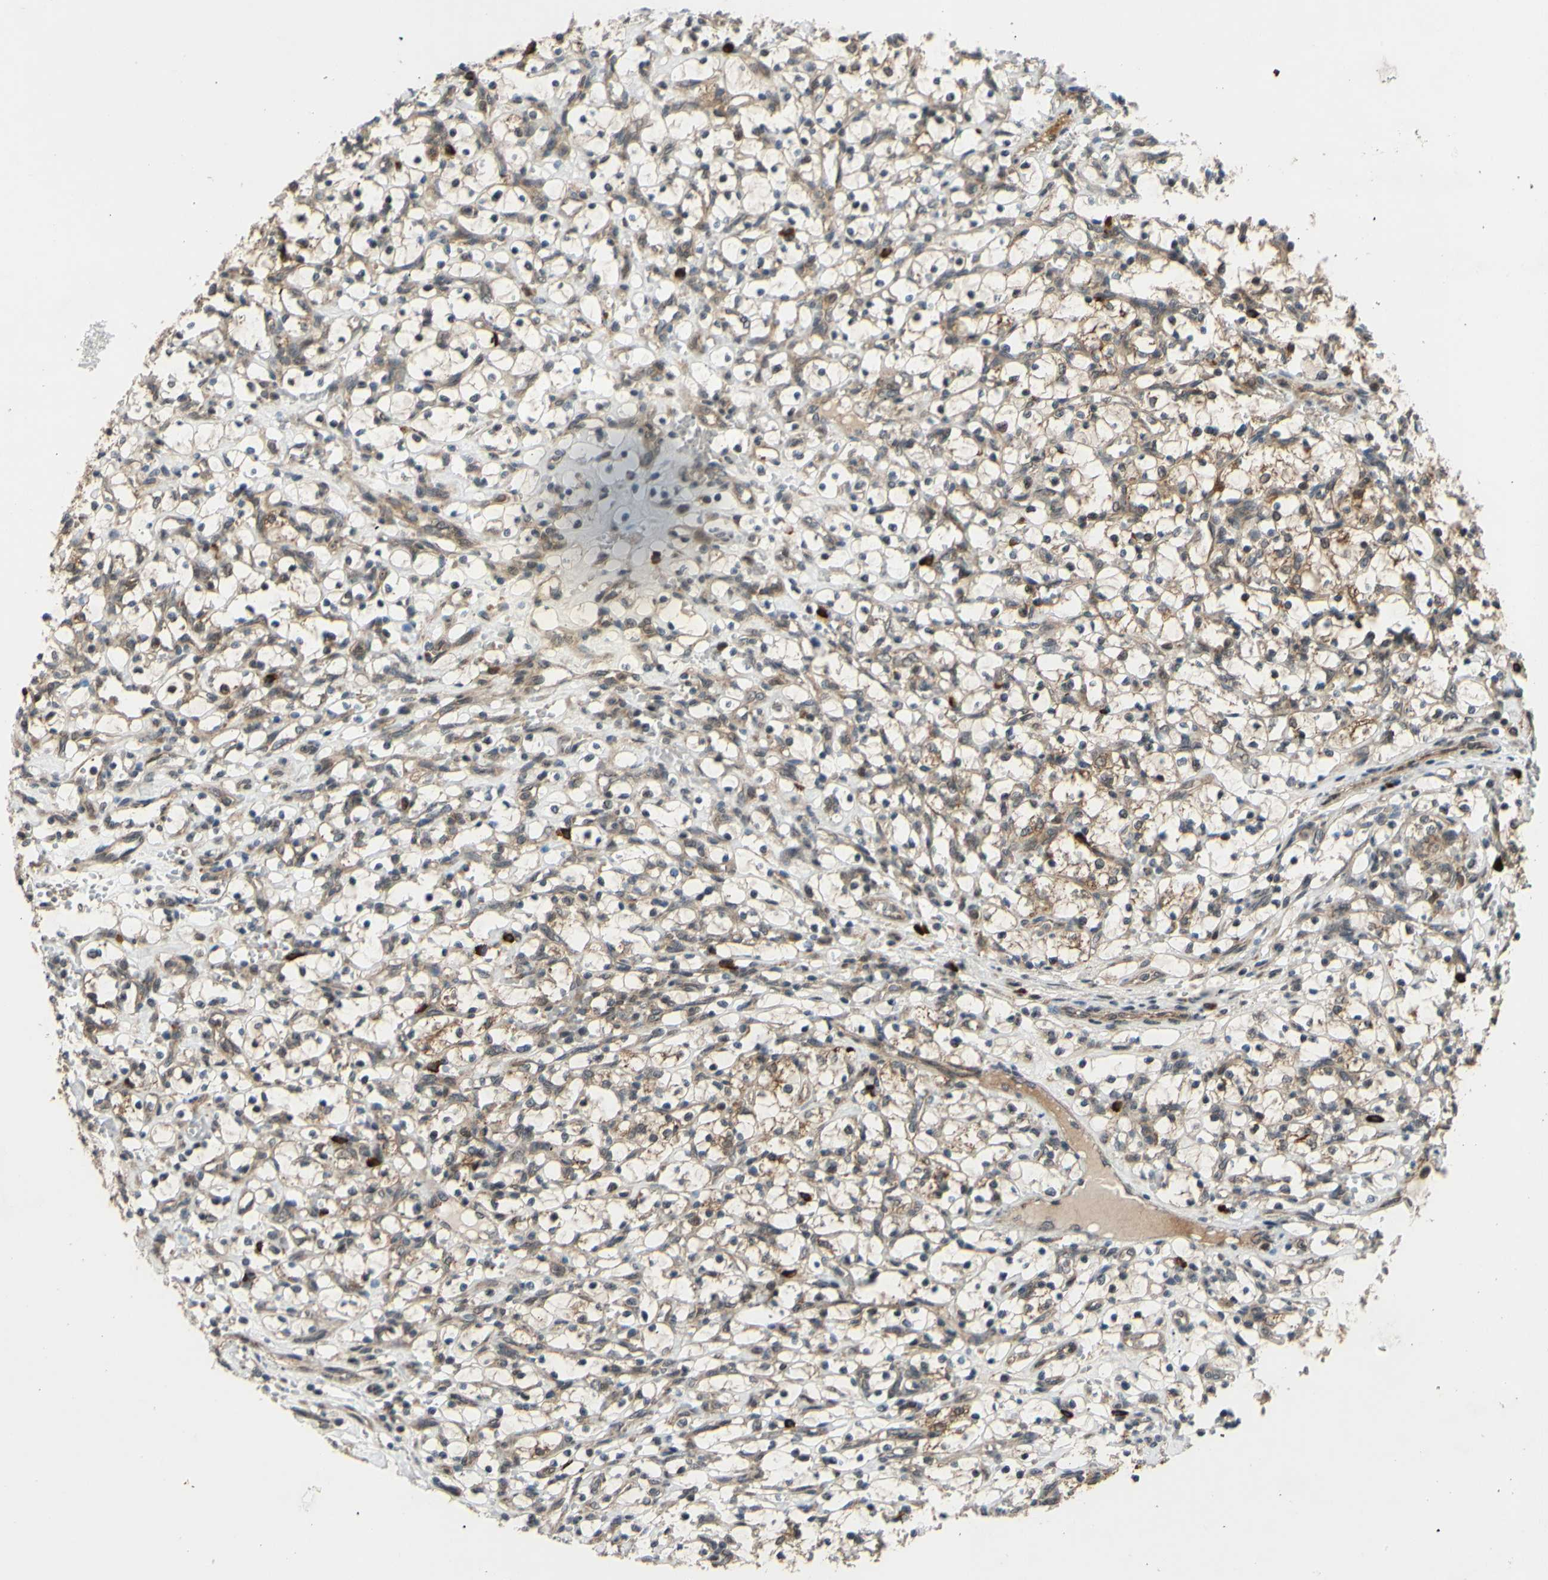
{"staining": {"intensity": "negative", "quantity": "none", "location": "none"}, "tissue": "renal cancer", "cell_type": "Tumor cells", "image_type": "cancer", "snomed": [{"axis": "morphology", "description": "Adenocarcinoma, NOS"}, {"axis": "topography", "description": "Kidney"}], "caption": "High magnification brightfield microscopy of renal adenocarcinoma stained with DAB (3,3'-diaminobenzidine) (brown) and counterstained with hematoxylin (blue): tumor cells show no significant positivity.", "gene": "ABCC8", "patient": {"sex": "female", "age": 69}}